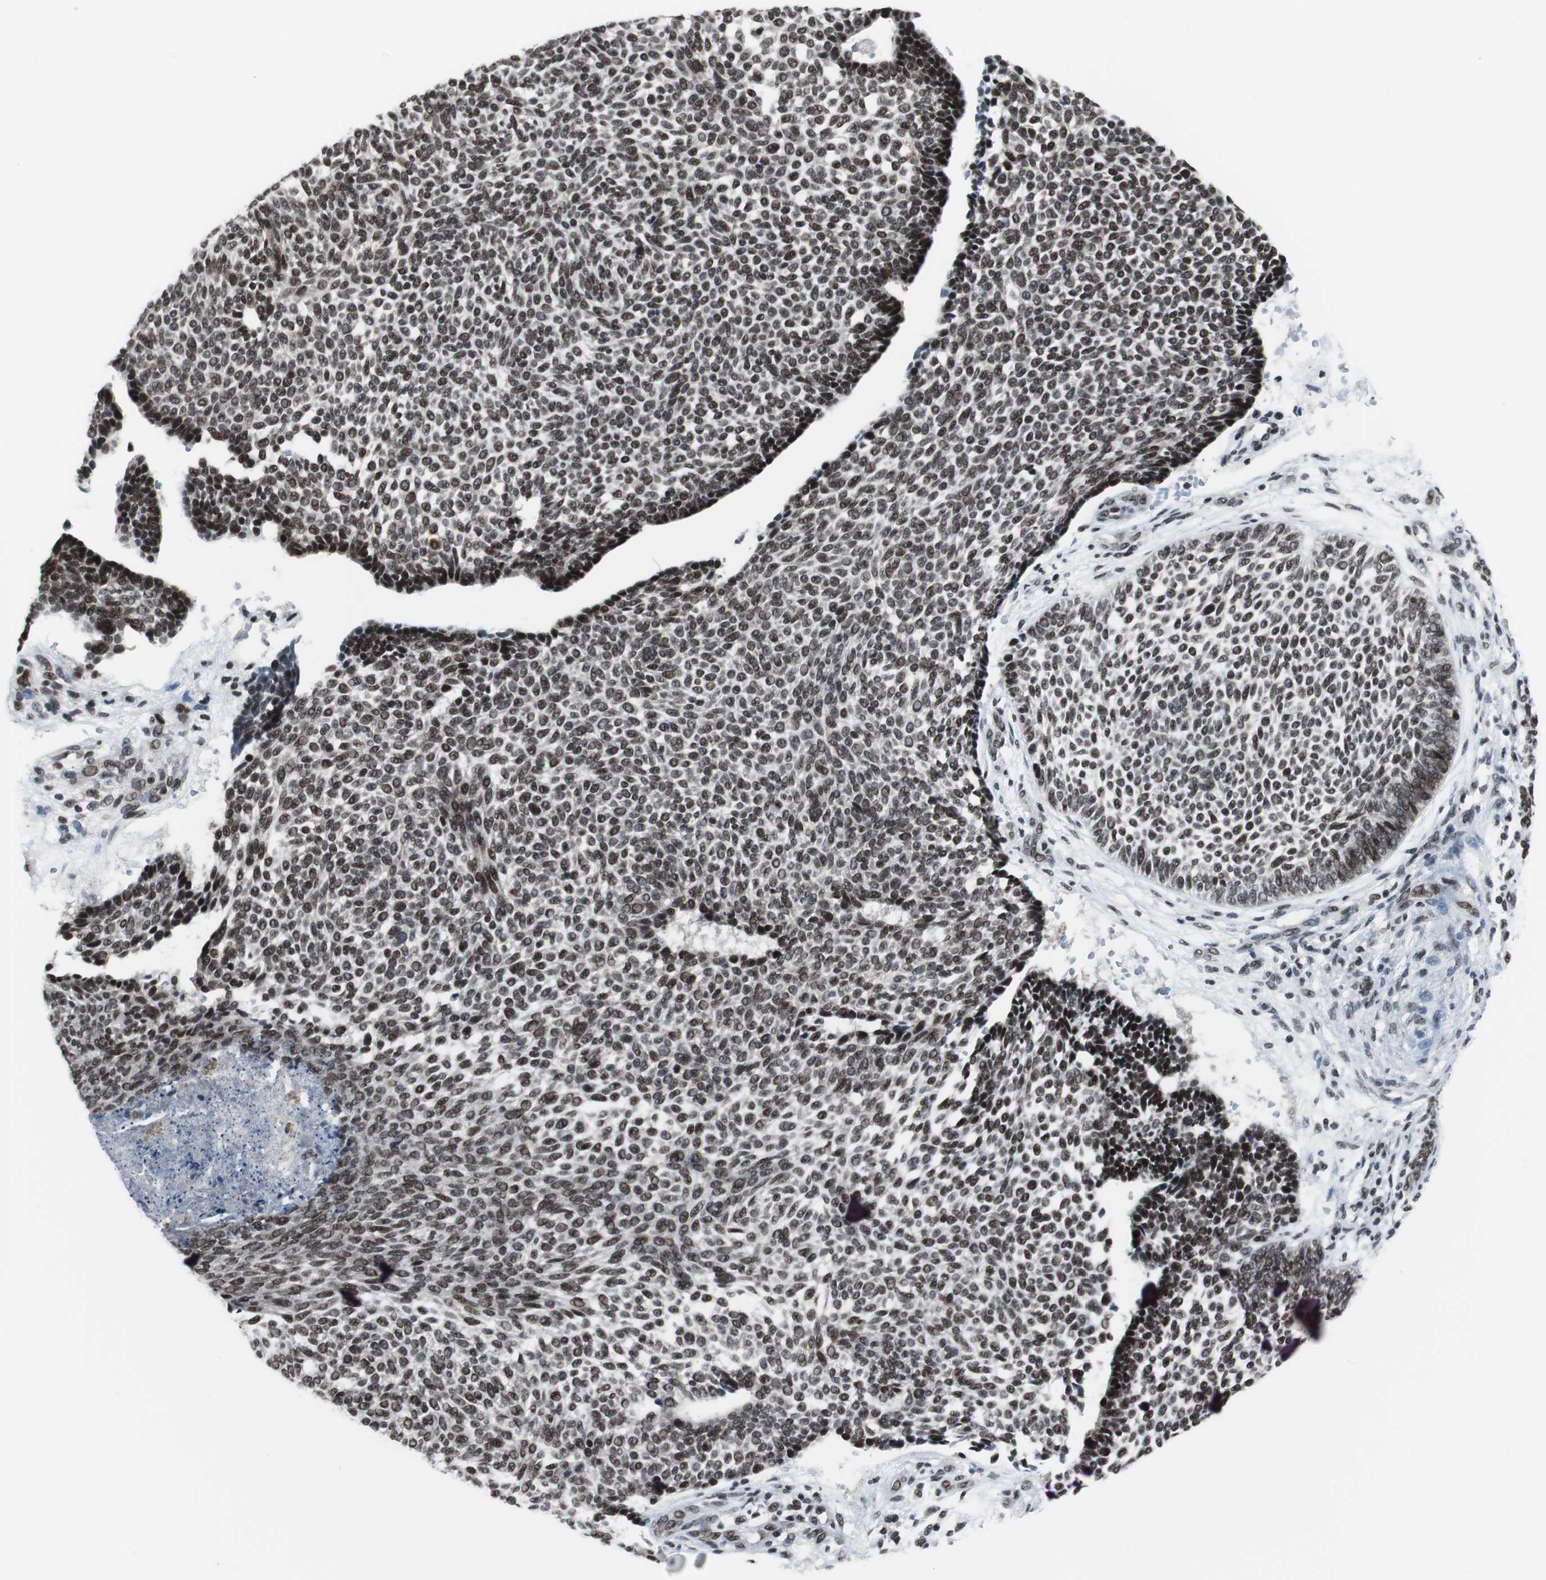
{"staining": {"intensity": "strong", "quantity": ">75%", "location": "nuclear"}, "tissue": "skin cancer", "cell_type": "Tumor cells", "image_type": "cancer", "snomed": [{"axis": "morphology", "description": "Normal tissue, NOS"}, {"axis": "morphology", "description": "Basal cell carcinoma"}, {"axis": "topography", "description": "Skin"}], "caption": "High-power microscopy captured an IHC micrograph of skin basal cell carcinoma, revealing strong nuclear expression in approximately >75% of tumor cells. (DAB IHC with brightfield microscopy, high magnification).", "gene": "CDK9", "patient": {"sex": "male", "age": 87}}